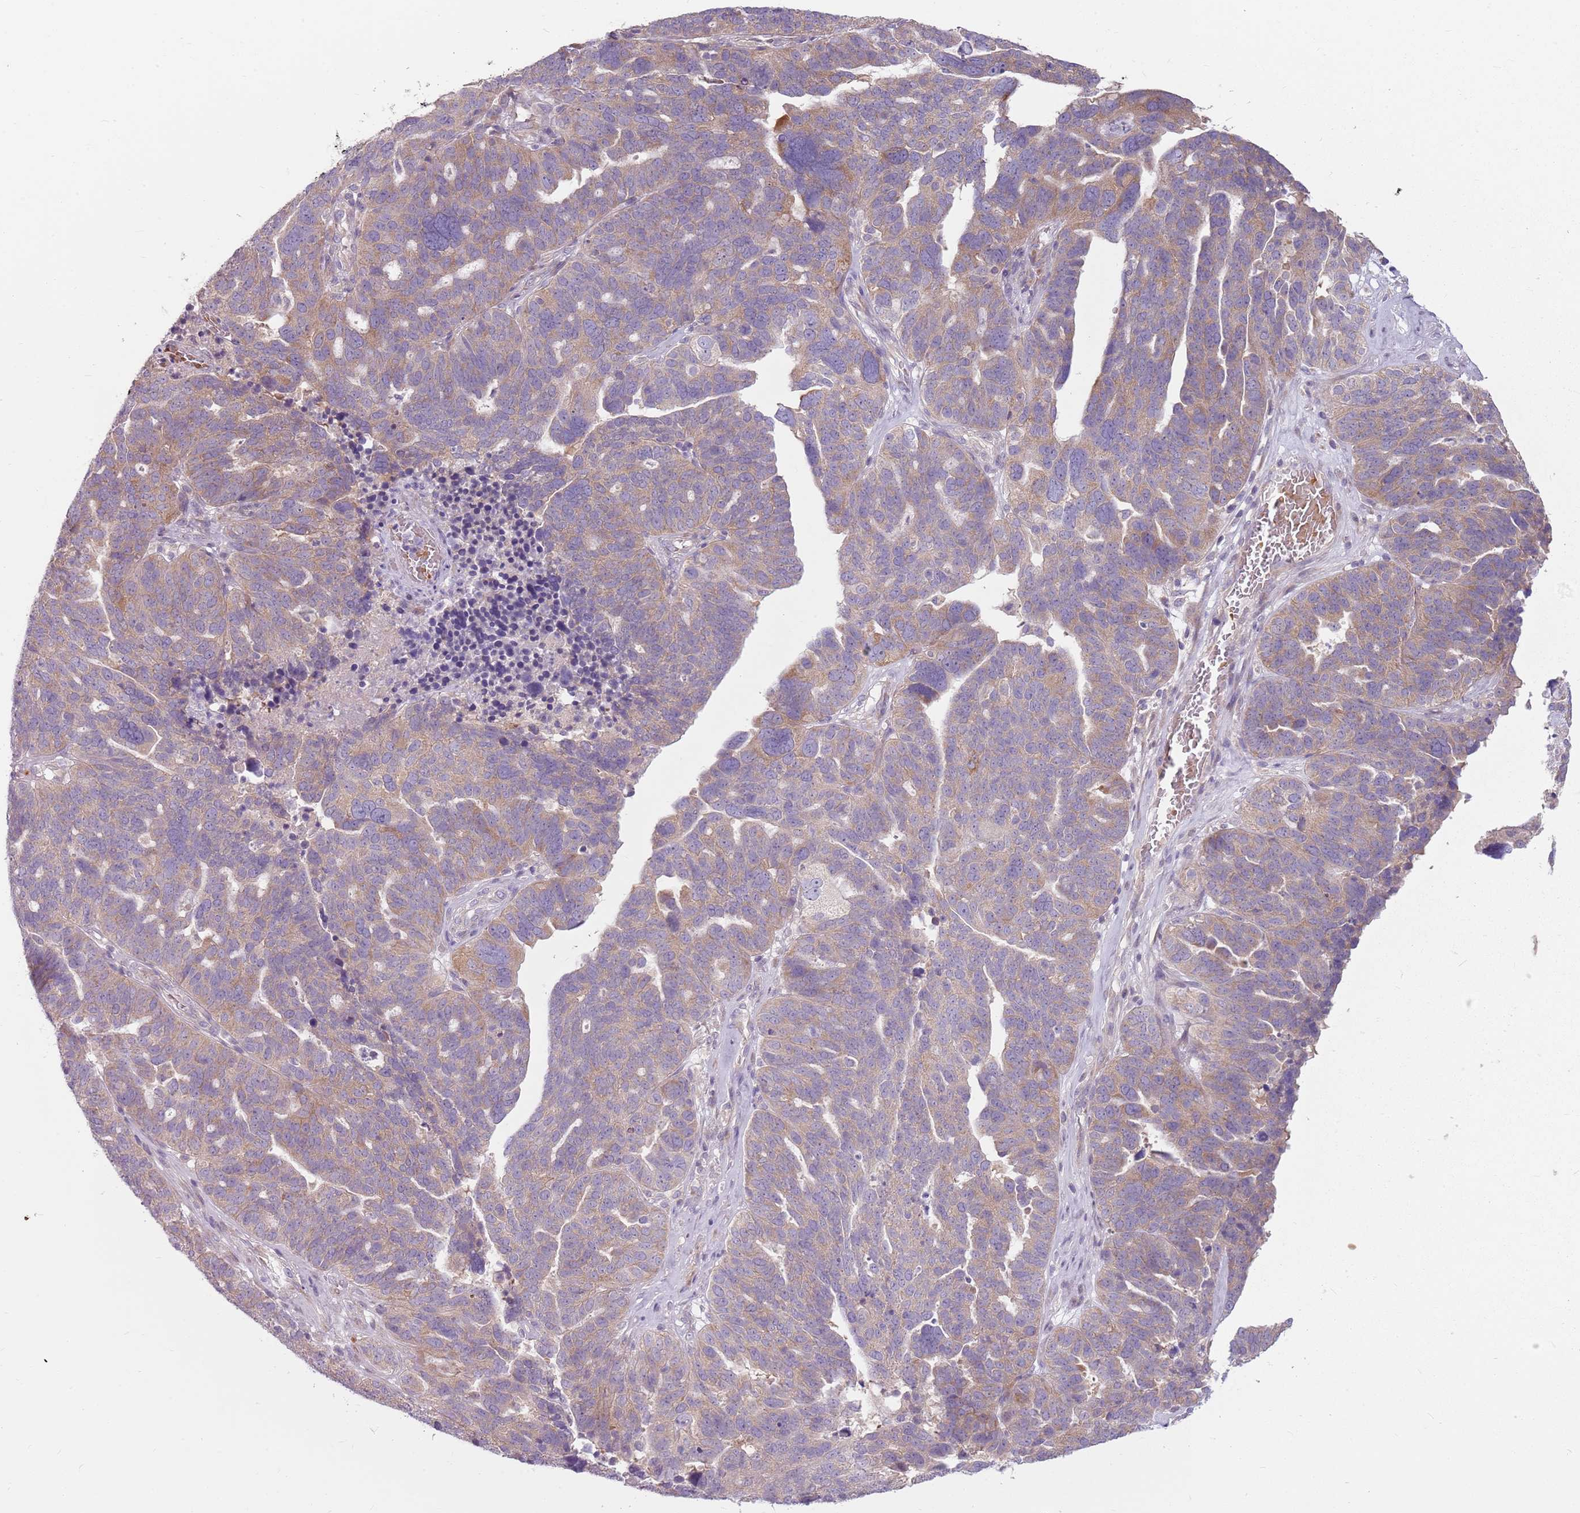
{"staining": {"intensity": "weak", "quantity": "25%-75%", "location": "cytoplasmic/membranous"}, "tissue": "ovarian cancer", "cell_type": "Tumor cells", "image_type": "cancer", "snomed": [{"axis": "morphology", "description": "Cystadenocarcinoma, serous, NOS"}, {"axis": "topography", "description": "Ovary"}], "caption": "Immunohistochemical staining of serous cystadenocarcinoma (ovarian) shows low levels of weak cytoplasmic/membranous protein staining in approximately 25%-75% of tumor cells. (Brightfield microscopy of DAB IHC at high magnification).", "gene": "HSPA14", "patient": {"sex": "female", "age": 59}}